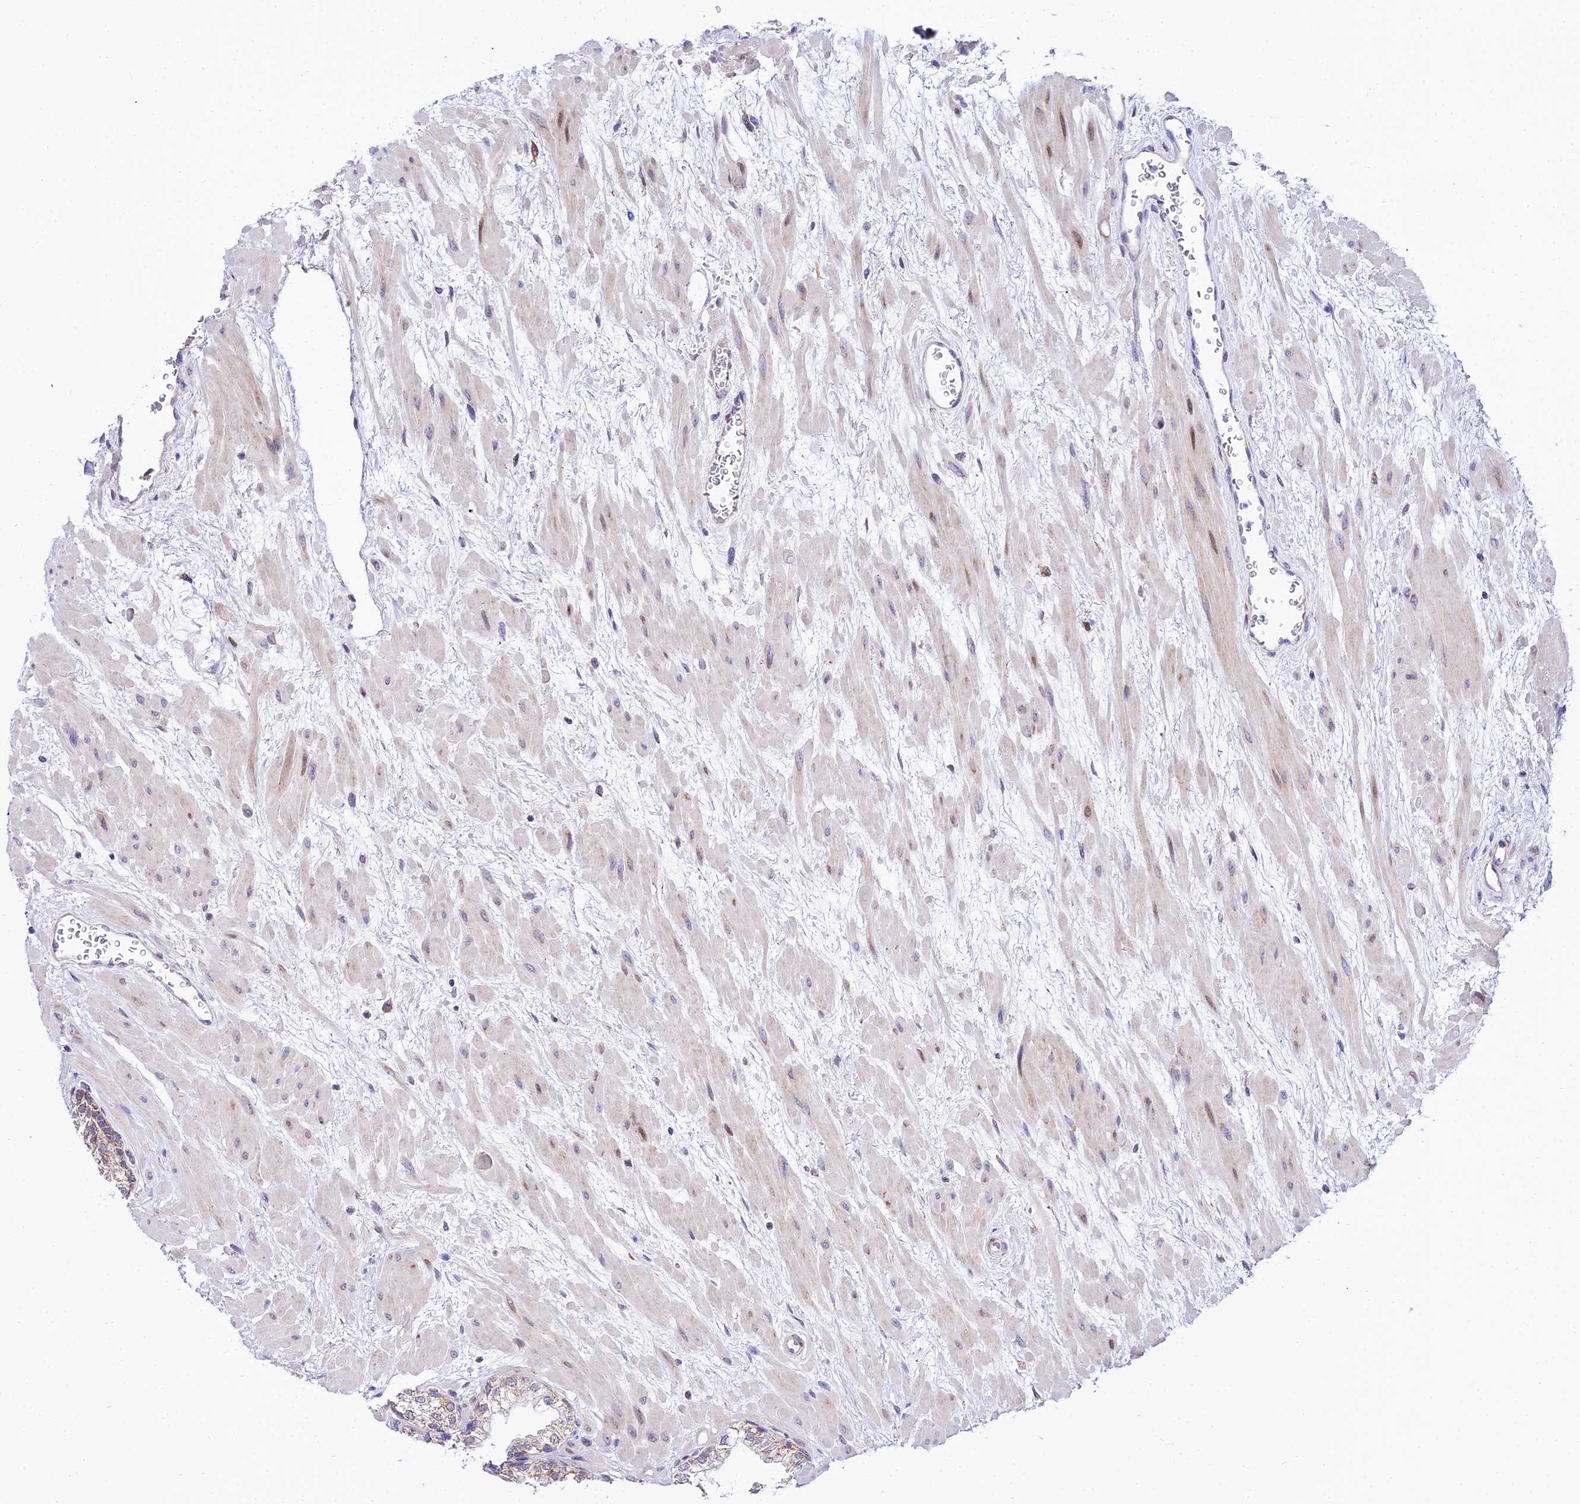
{"staining": {"intensity": "weak", "quantity": "<25%", "location": "cytoplasmic/membranous"}, "tissue": "prostate", "cell_type": "Glandular cells", "image_type": "normal", "snomed": [{"axis": "morphology", "description": "Normal tissue, NOS"}, {"axis": "topography", "description": "Prostate"}], "caption": "Micrograph shows no significant protein expression in glandular cells of unremarkable prostate. (IHC, brightfield microscopy, high magnification).", "gene": "ATP5PB", "patient": {"sex": "male", "age": 48}}